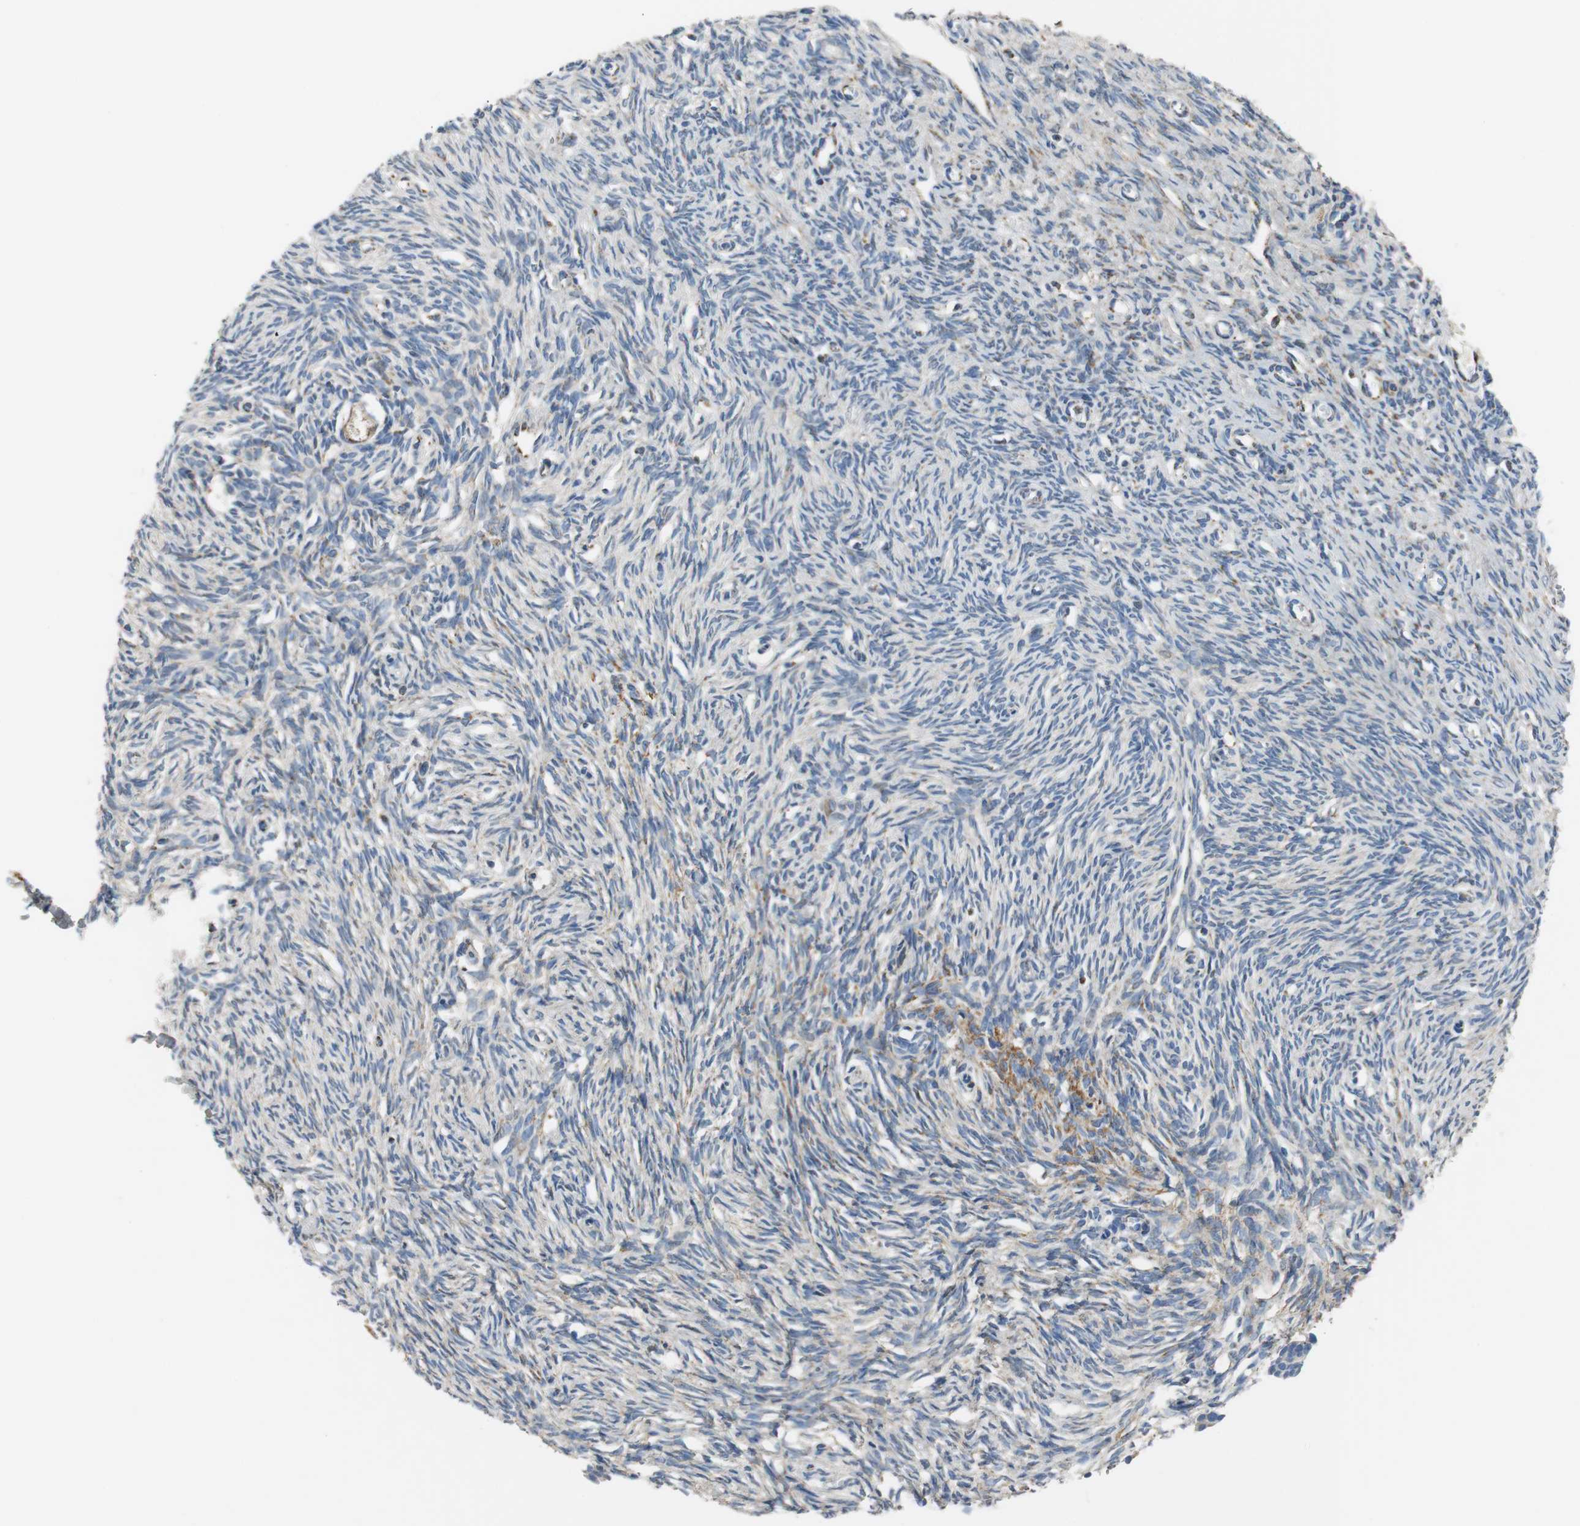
{"staining": {"intensity": "weak", "quantity": "<25%", "location": "cytoplasmic/membranous"}, "tissue": "ovary", "cell_type": "Ovarian stroma cells", "image_type": "normal", "snomed": [{"axis": "morphology", "description": "Normal tissue, NOS"}, {"axis": "topography", "description": "Ovary"}], "caption": "Protein analysis of unremarkable ovary displays no significant staining in ovarian stroma cells.", "gene": "C1QTNF7", "patient": {"sex": "female", "age": 33}}